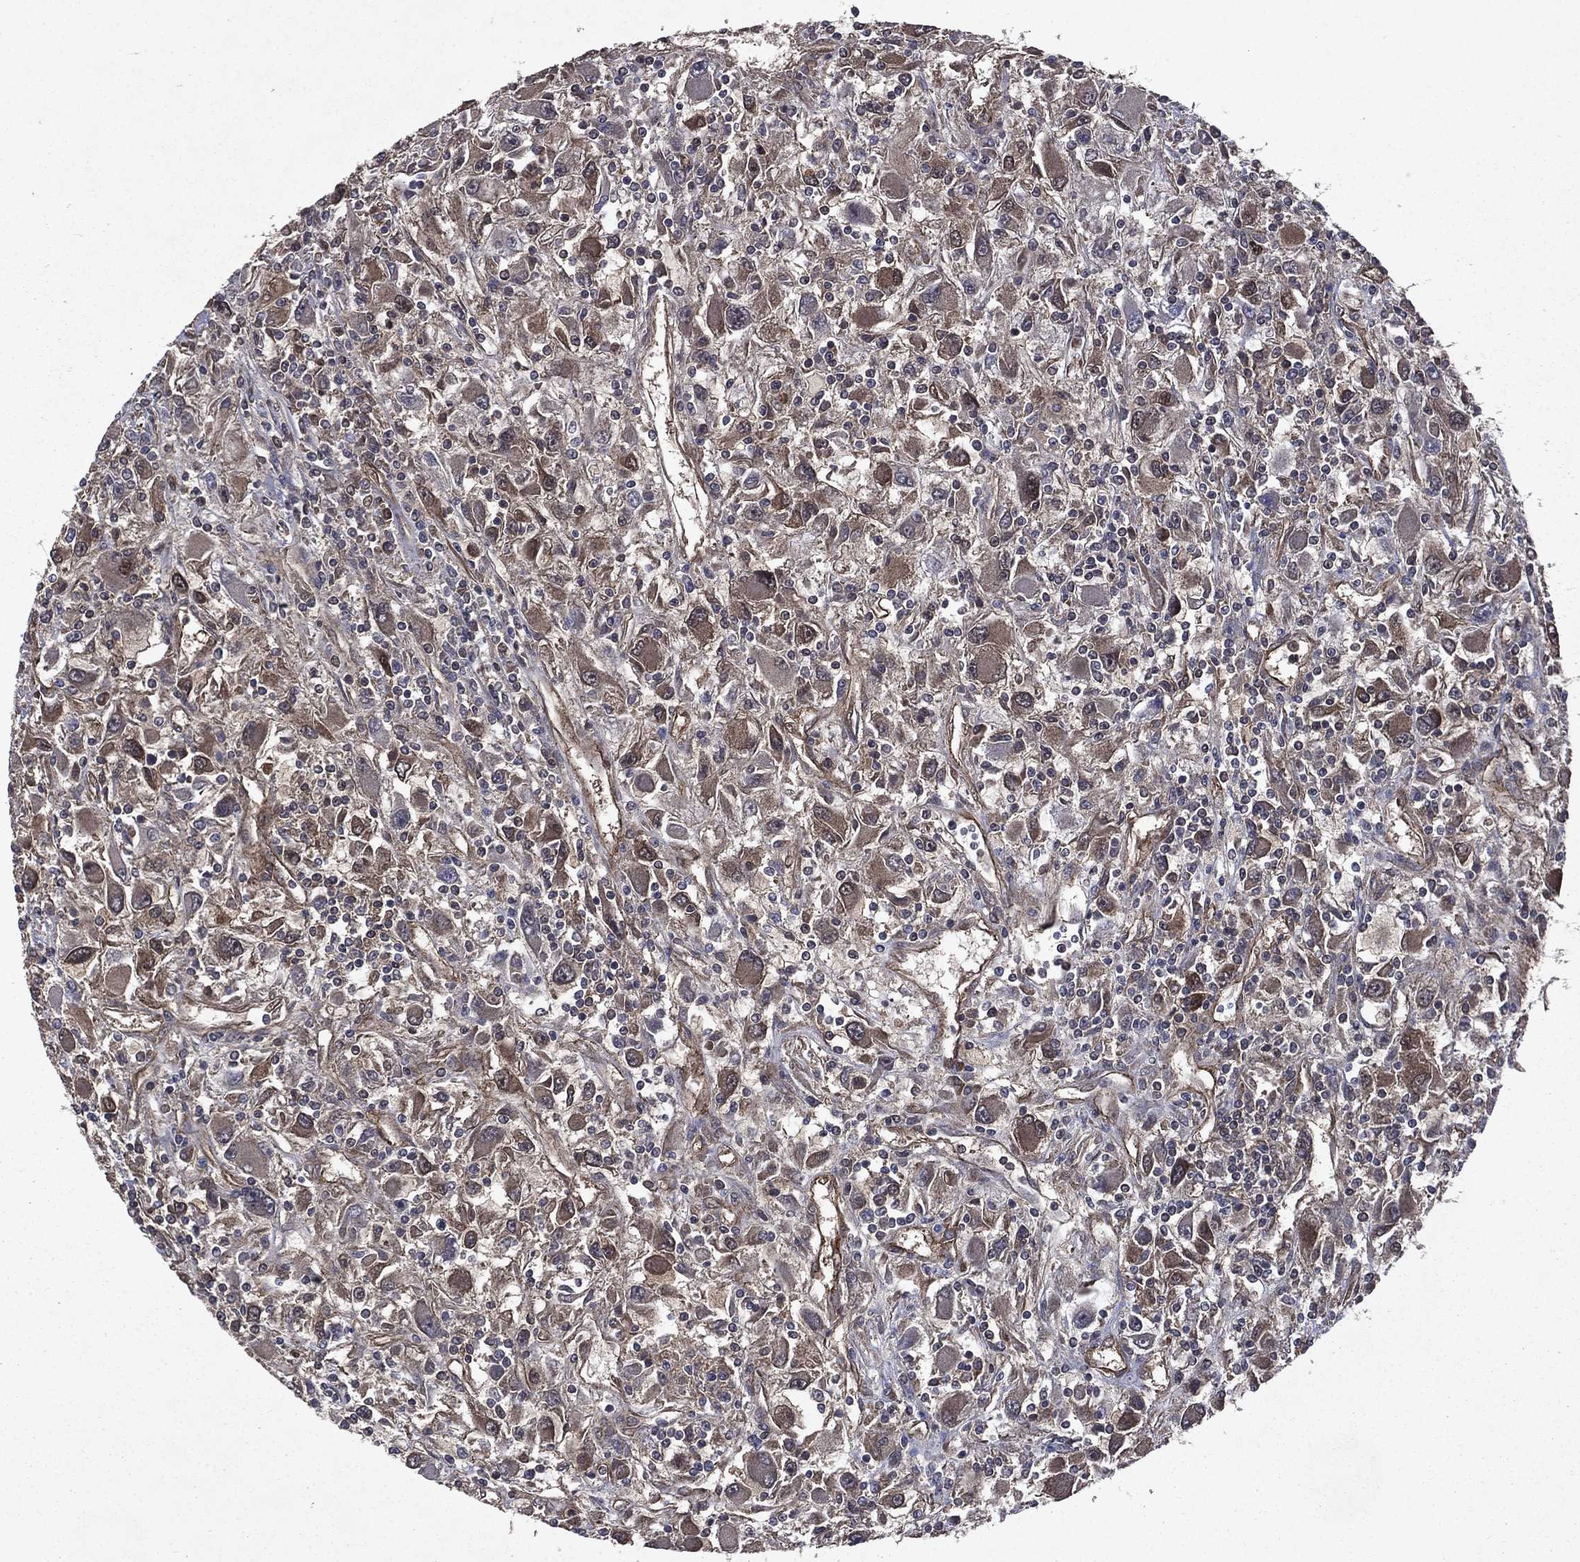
{"staining": {"intensity": "moderate", "quantity": "25%-75%", "location": "cytoplasmic/membranous"}, "tissue": "renal cancer", "cell_type": "Tumor cells", "image_type": "cancer", "snomed": [{"axis": "morphology", "description": "Adenocarcinoma, NOS"}, {"axis": "topography", "description": "Kidney"}], "caption": "DAB (3,3'-diaminobenzidine) immunohistochemical staining of renal adenocarcinoma displays moderate cytoplasmic/membranous protein expression in approximately 25%-75% of tumor cells.", "gene": "FGD1", "patient": {"sex": "female", "age": 67}}